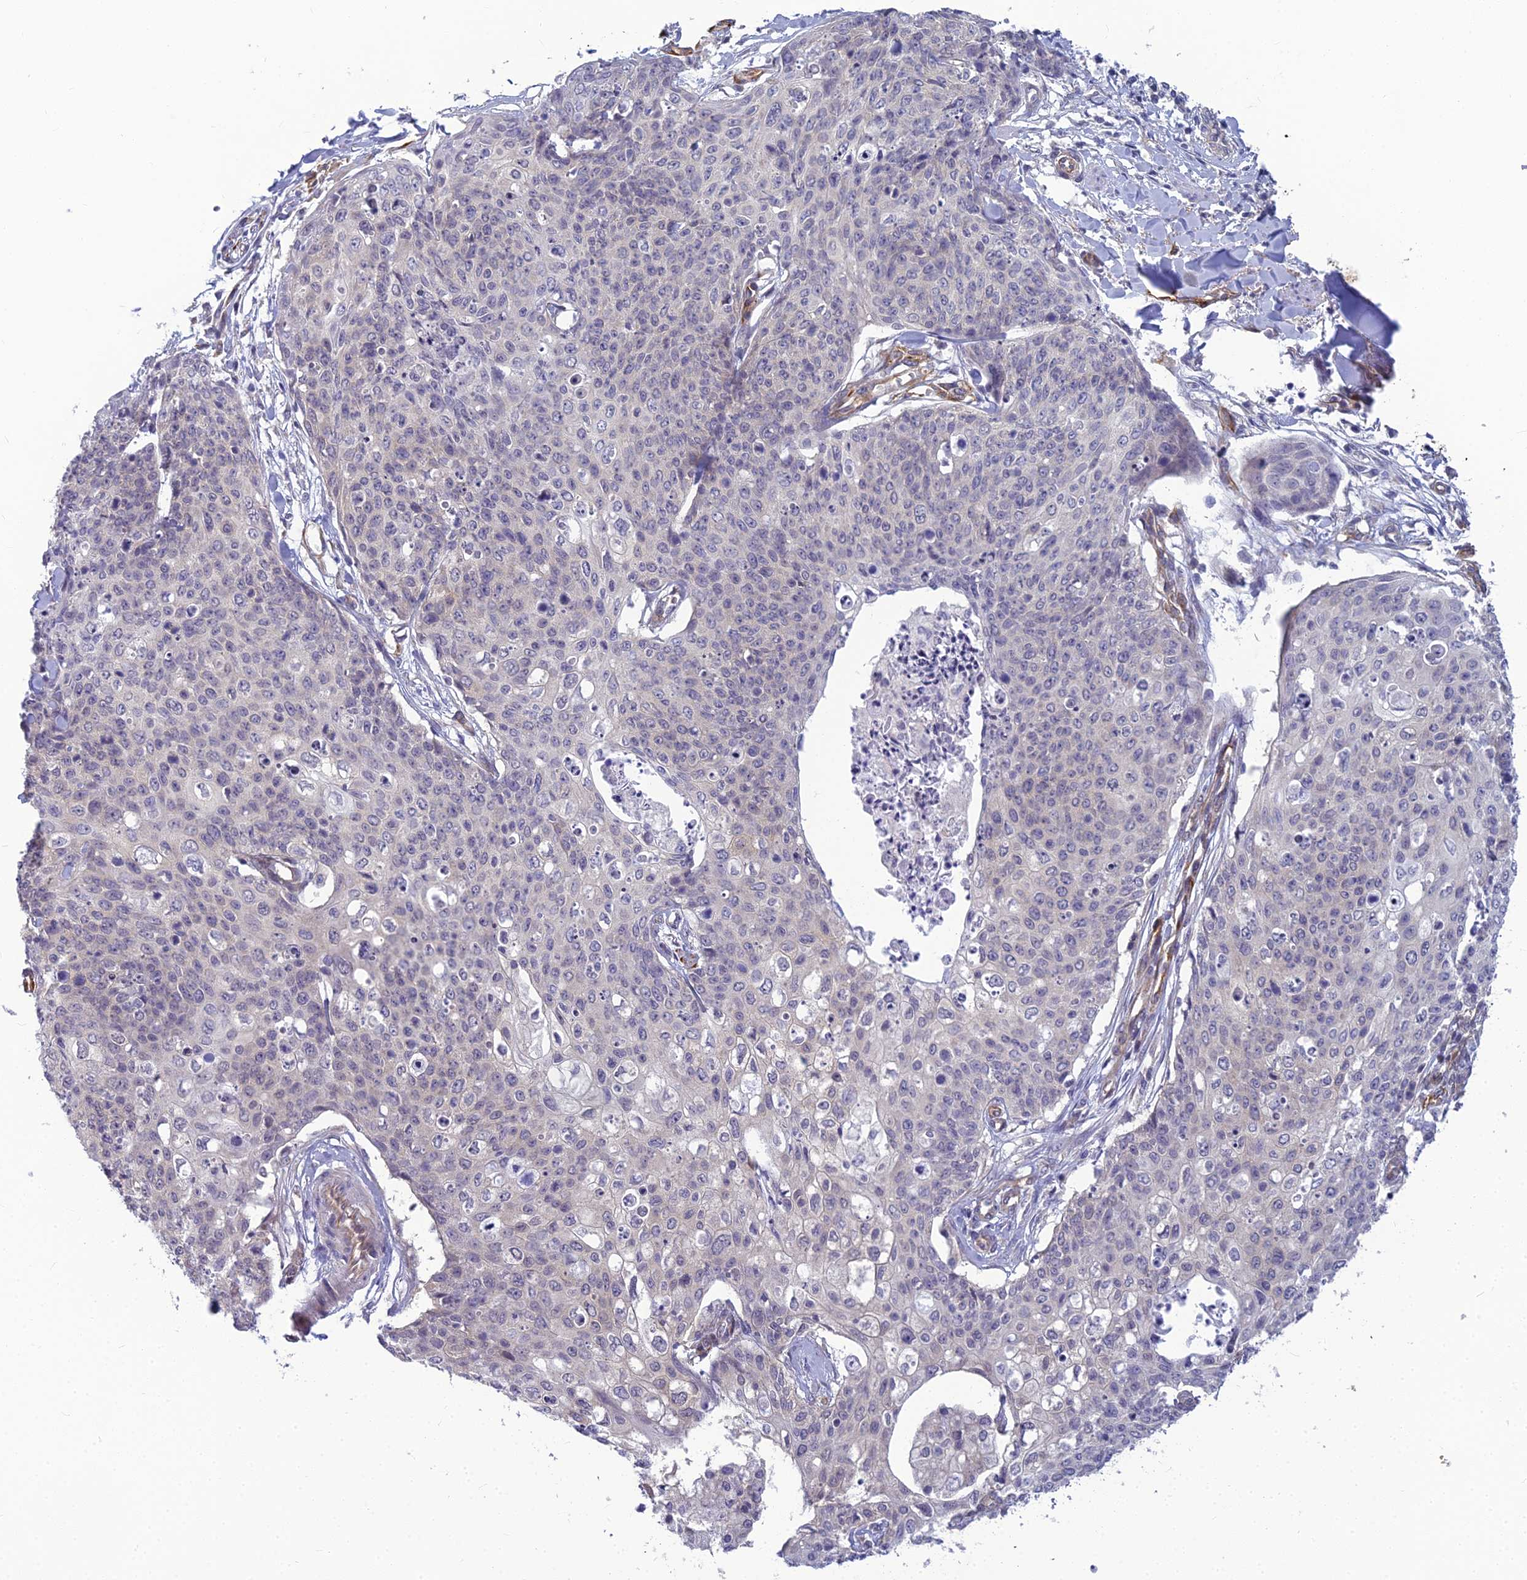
{"staining": {"intensity": "negative", "quantity": "none", "location": "none"}, "tissue": "skin cancer", "cell_type": "Tumor cells", "image_type": "cancer", "snomed": [{"axis": "morphology", "description": "Squamous cell carcinoma, NOS"}, {"axis": "topography", "description": "Skin"}, {"axis": "topography", "description": "Vulva"}], "caption": "This micrograph is of skin cancer stained with IHC to label a protein in brown with the nuclei are counter-stained blue. There is no expression in tumor cells.", "gene": "RGL3", "patient": {"sex": "female", "age": 85}}